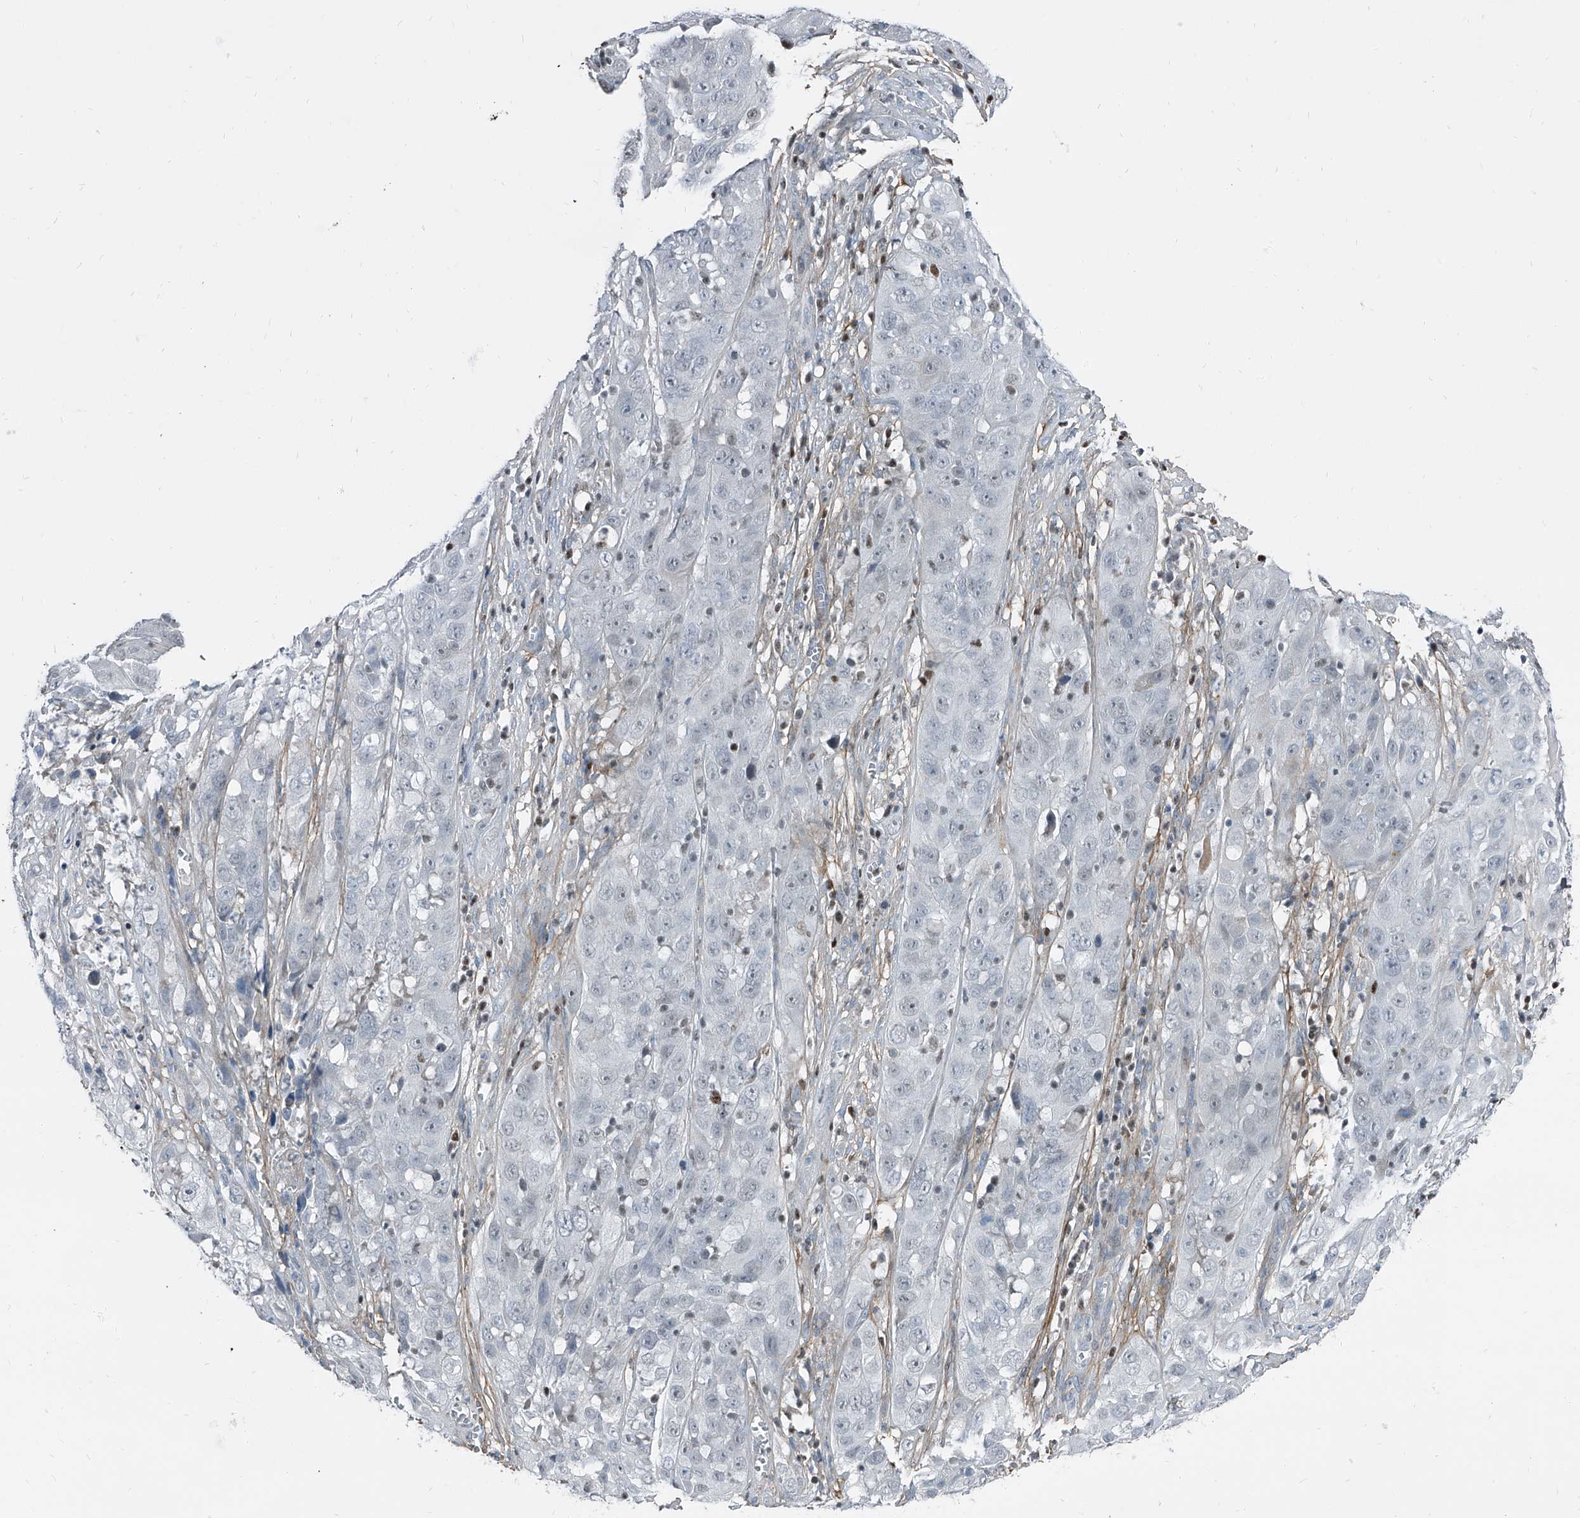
{"staining": {"intensity": "negative", "quantity": "none", "location": "none"}, "tissue": "cervical cancer", "cell_type": "Tumor cells", "image_type": "cancer", "snomed": [{"axis": "morphology", "description": "Squamous cell carcinoma, NOS"}, {"axis": "topography", "description": "Cervix"}], "caption": "Human squamous cell carcinoma (cervical) stained for a protein using immunohistochemistry (IHC) exhibits no positivity in tumor cells.", "gene": "HOXA3", "patient": {"sex": "female", "age": 32}}